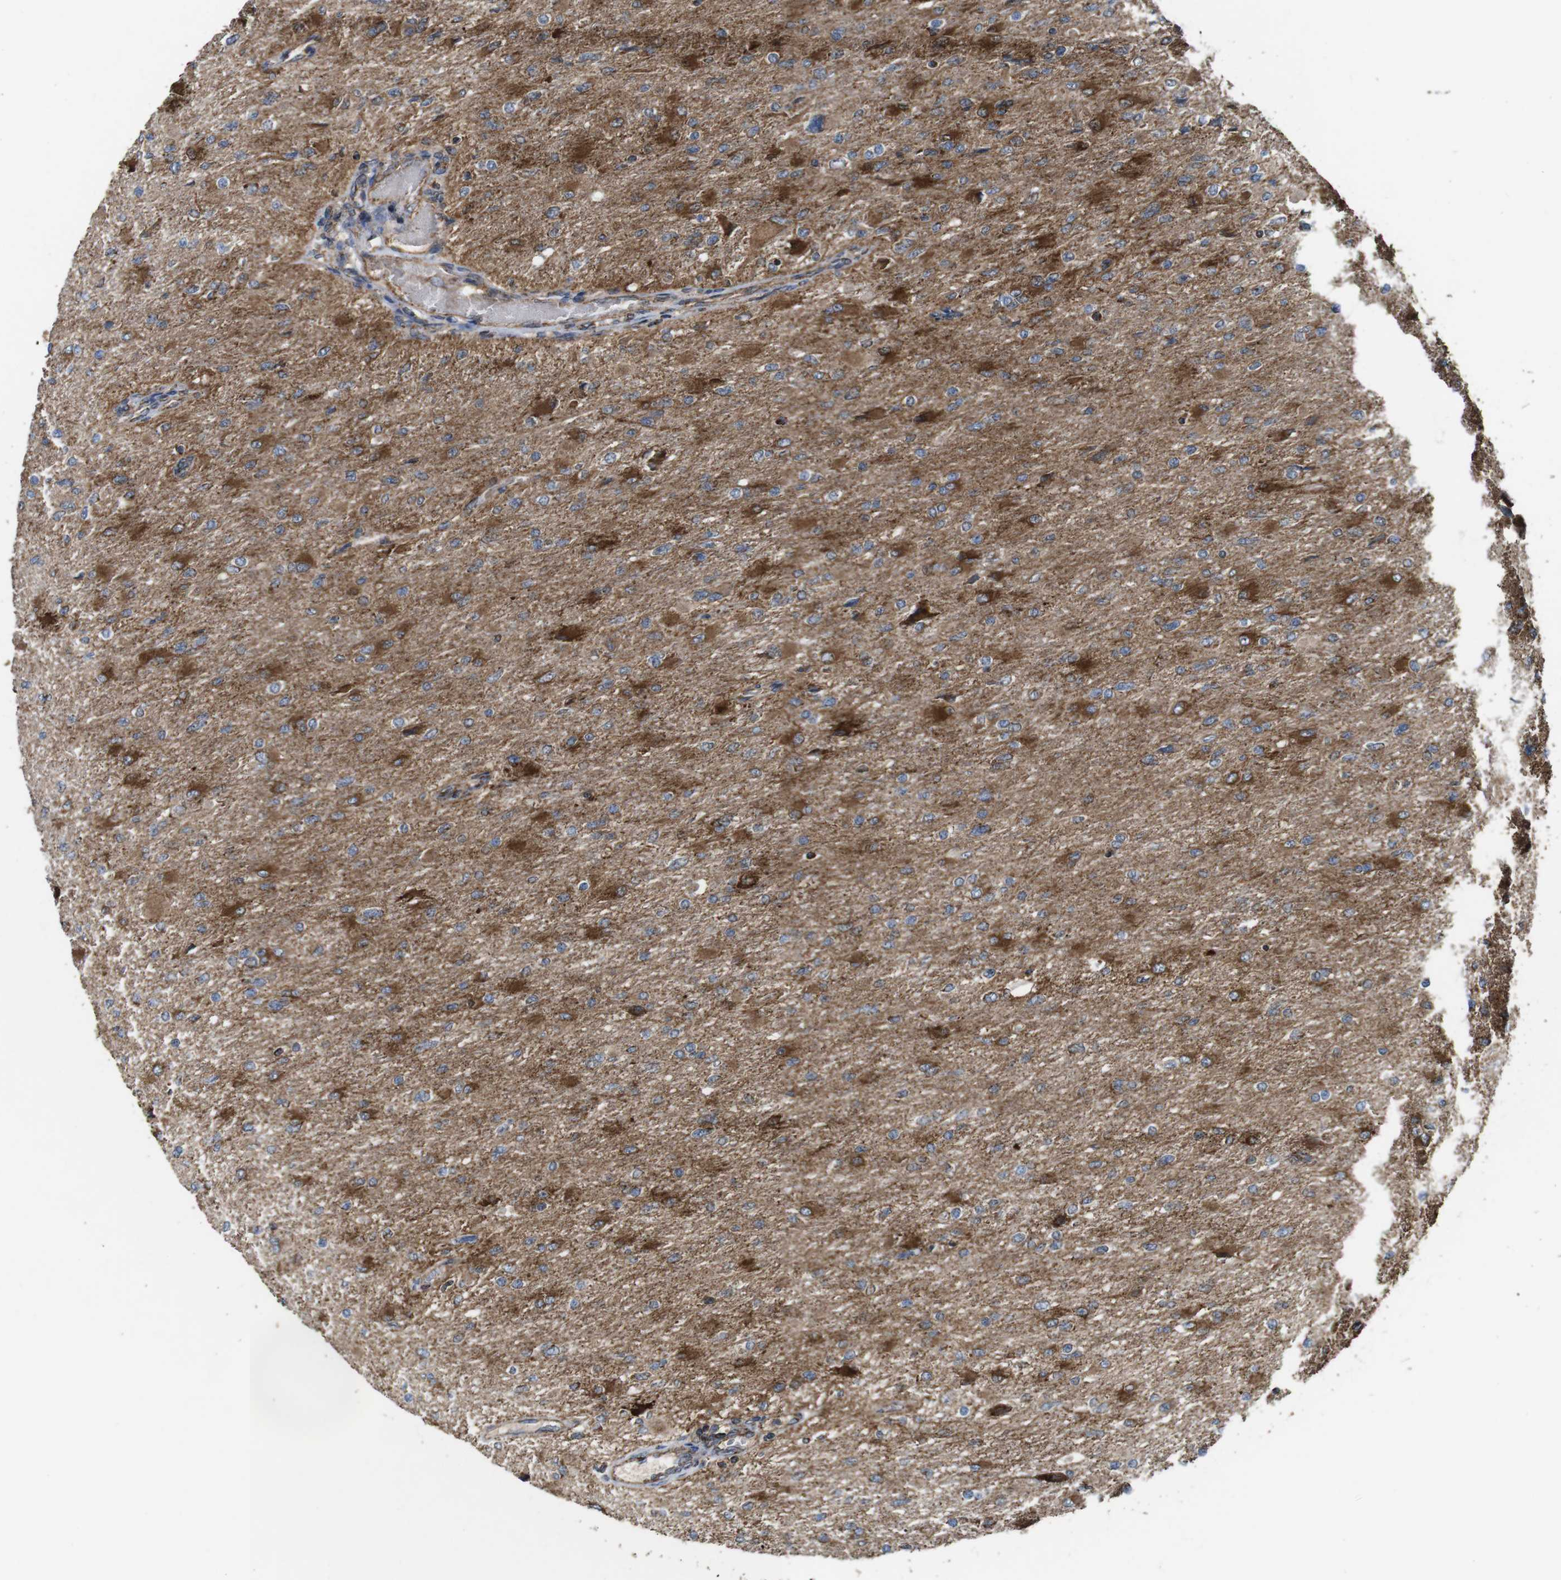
{"staining": {"intensity": "moderate", "quantity": "25%-75%", "location": "cytoplasmic/membranous"}, "tissue": "glioma", "cell_type": "Tumor cells", "image_type": "cancer", "snomed": [{"axis": "morphology", "description": "Glioma, malignant, High grade"}, {"axis": "topography", "description": "Cerebral cortex"}], "caption": "Immunohistochemical staining of human malignant high-grade glioma reveals medium levels of moderate cytoplasmic/membranous positivity in approximately 25%-75% of tumor cells. (DAB (3,3'-diaminobenzidine) = brown stain, brightfield microscopy at high magnification).", "gene": "HK1", "patient": {"sex": "female", "age": 36}}